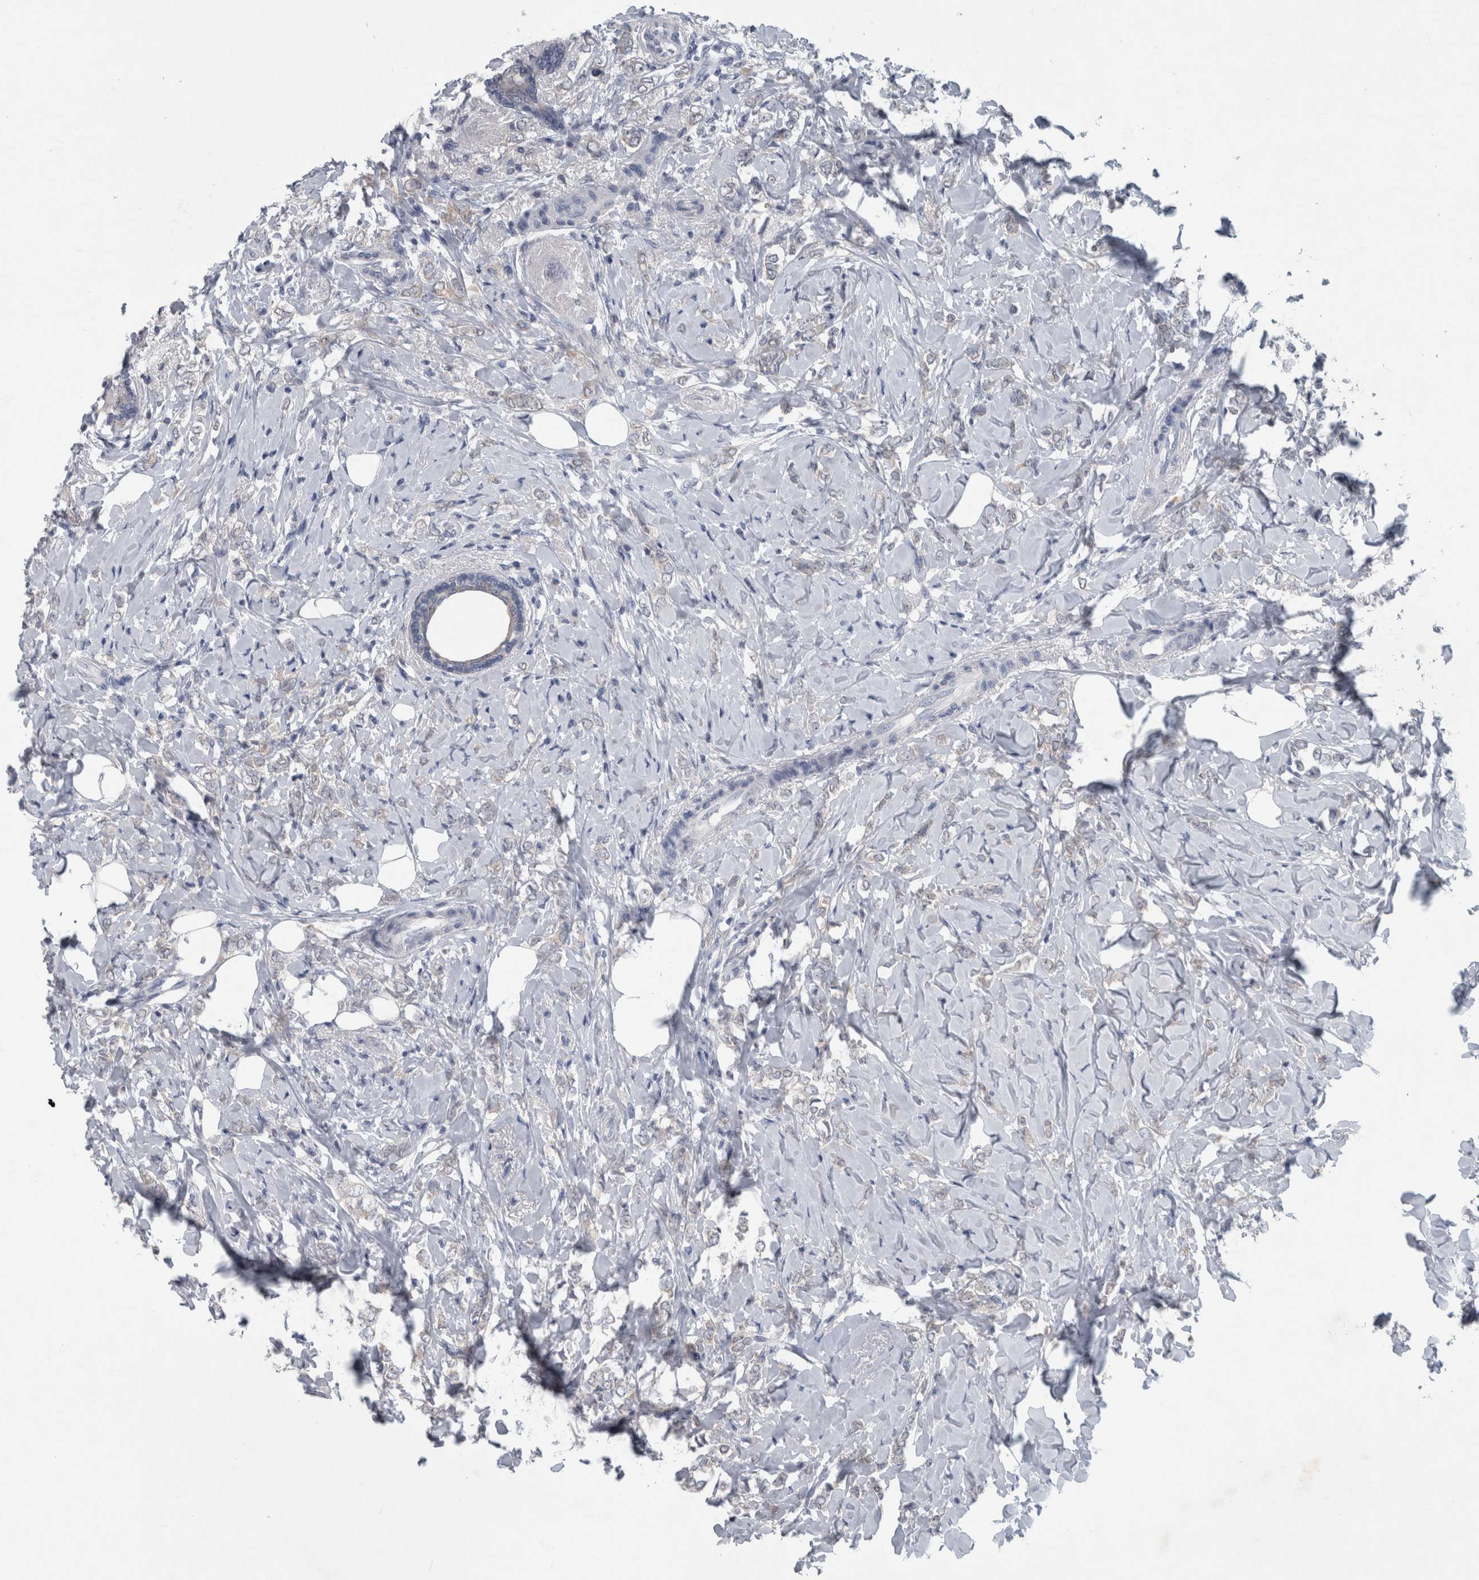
{"staining": {"intensity": "negative", "quantity": "none", "location": "none"}, "tissue": "breast cancer", "cell_type": "Tumor cells", "image_type": "cancer", "snomed": [{"axis": "morphology", "description": "Normal tissue, NOS"}, {"axis": "morphology", "description": "Lobular carcinoma"}, {"axis": "topography", "description": "Breast"}], "caption": "IHC photomicrograph of neoplastic tissue: human lobular carcinoma (breast) stained with DAB (3,3'-diaminobenzidine) exhibits no significant protein staining in tumor cells. The staining is performed using DAB brown chromogen with nuclei counter-stained in using hematoxylin.", "gene": "FAM83H", "patient": {"sex": "female", "age": 47}}